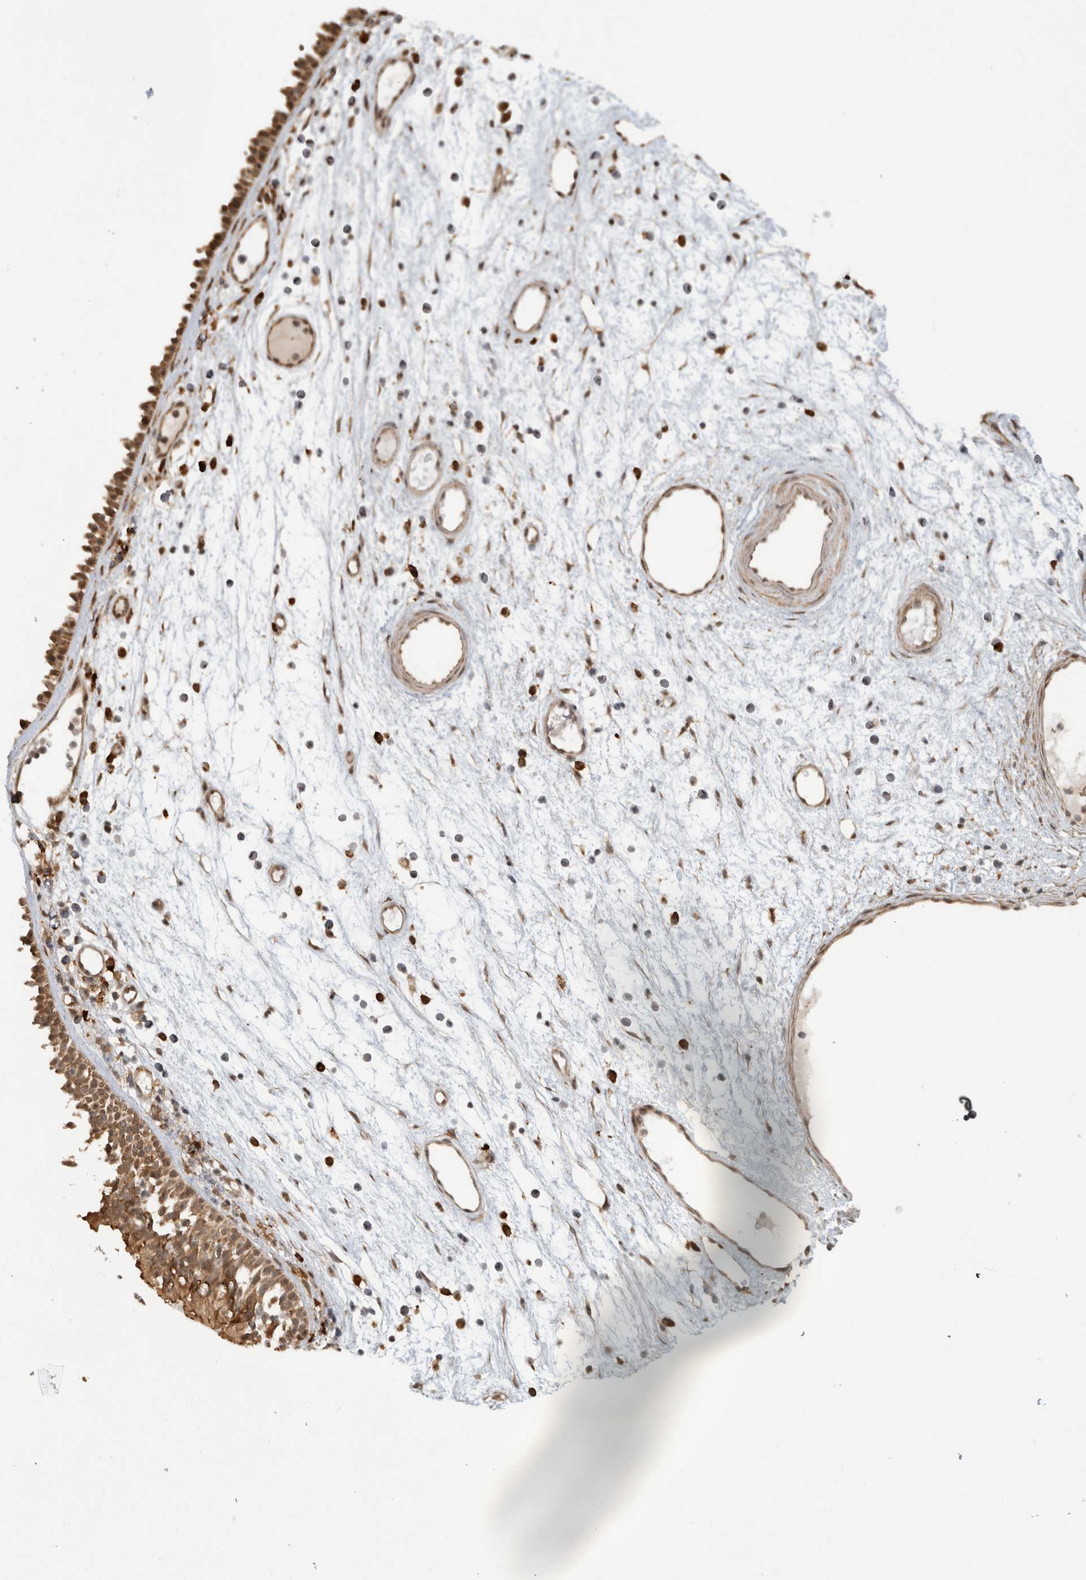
{"staining": {"intensity": "strong", "quantity": "<25%", "location": "cytoplasmic/membranous"}, "tissue": "nasopharynx", "cell_type": "Respiratory epithelial cells", "image_type": "normal", "snomed": [{"axis": "morphology", "description": "Normal tissue, NOS"}, {"axis": "morphology", "description": "Inflammation, NOS"}, {"axis": "morphology", "description": "Malignant melanoma, Metastatic site"}, {"axis": "topography", "description": "Nasopharynx"}], "caption": "Protein analysis of unremarkable nasopharynx reveals strong cytoplasmic/membranous staining in approximately <25% of respiratory epithelial cells.", "gene": "MS4A7", "patient": {"sex": "male", "age": 70}}